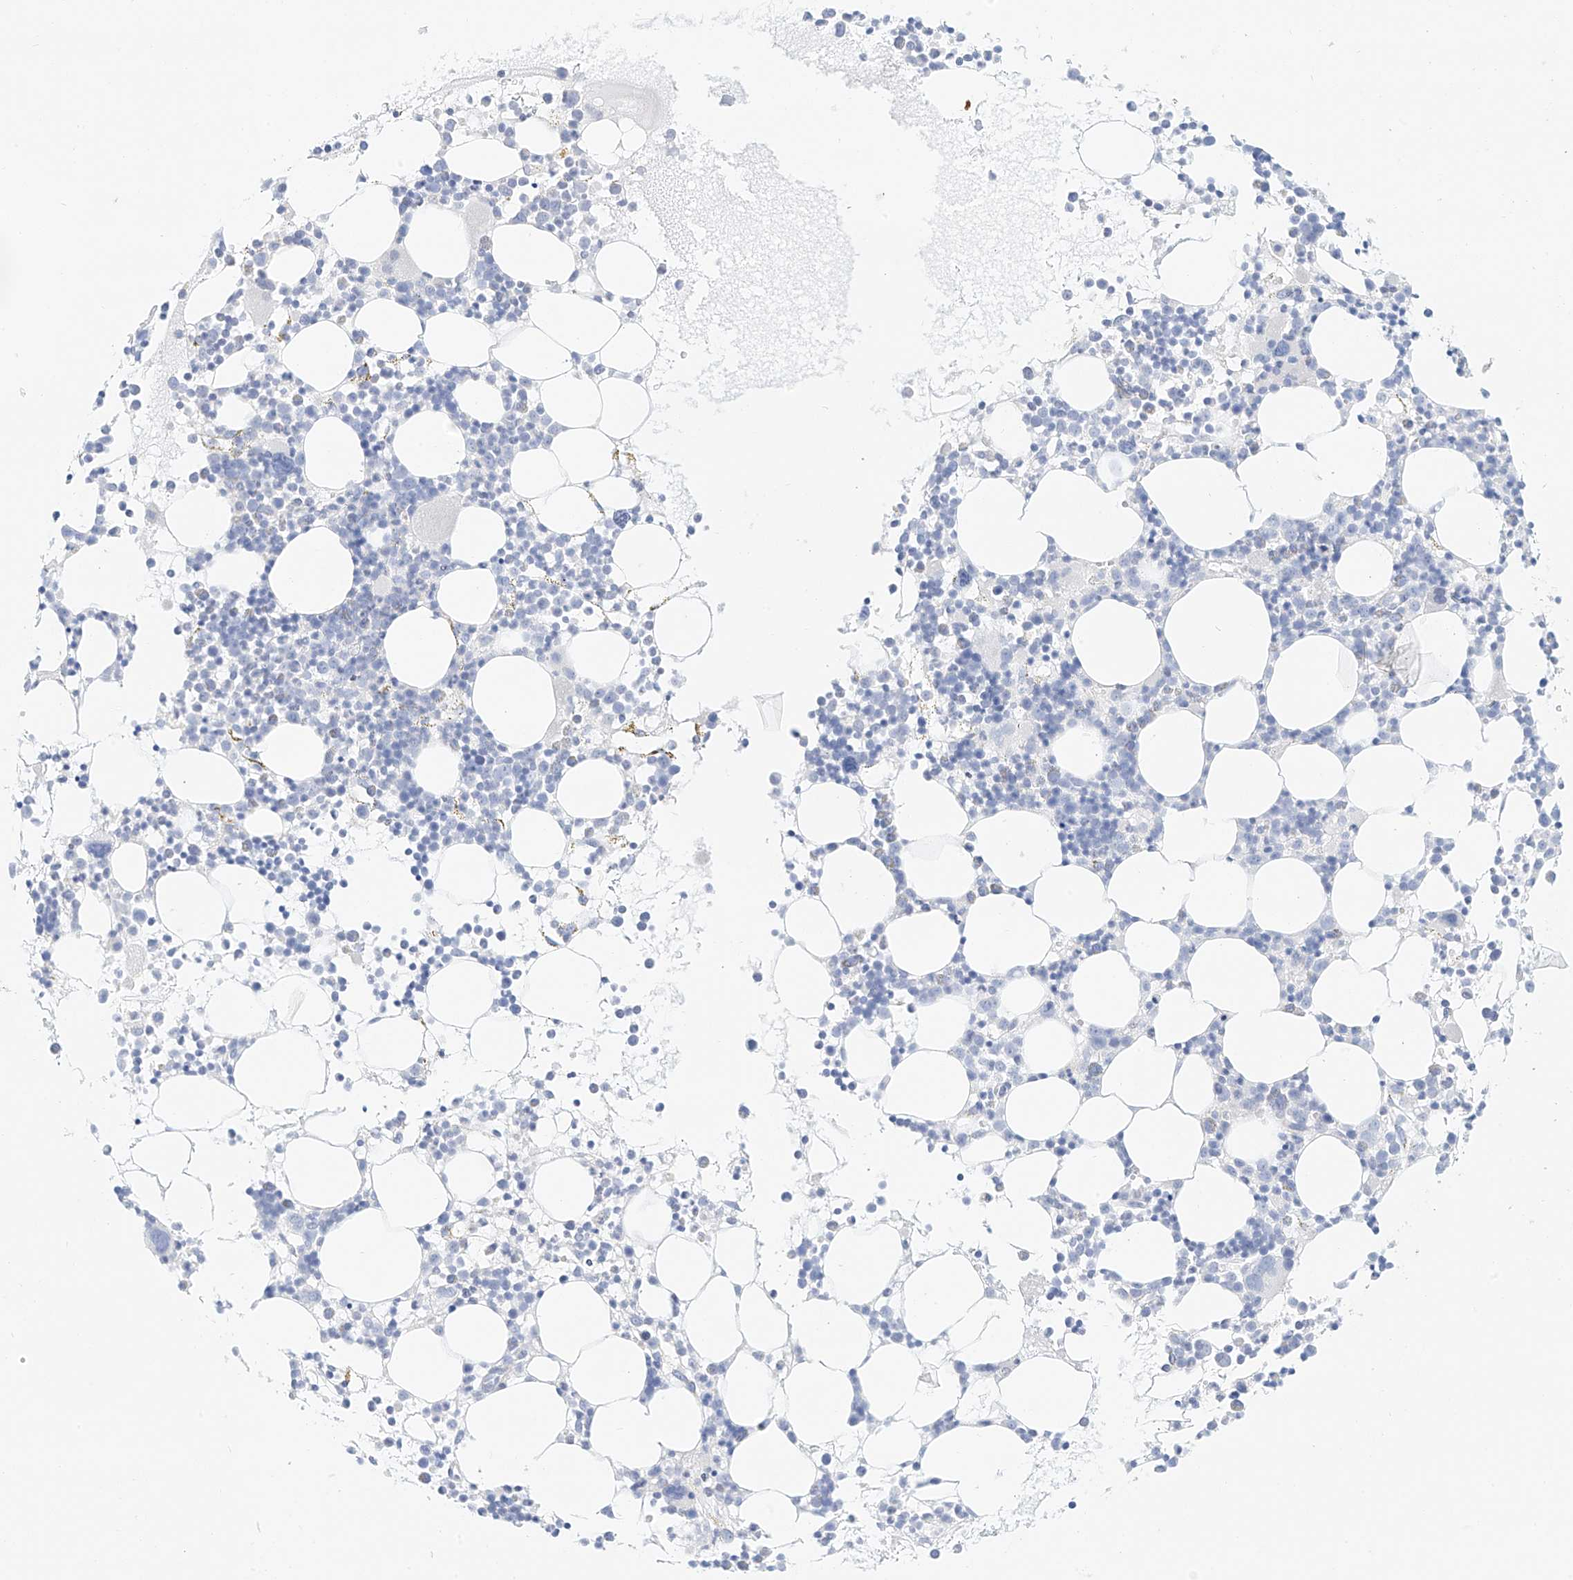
{"staining": {"intensity": "negative", "quantity": "none", "location": "none"}, "tissue": "bone marrow", "cell_type": "Hematopoietic cells", "image_type": "normal", "snomed": [{"axis": "morphology", "description": "Normal tissue, NOS"}, {"axis": "topography", "description": "Bone marrow"}], "caption": "Histopathology image shows no protein expression in hematopoietic cells of normal bone marrow. The staining was performed using DAB to visualize the protein expression in brown, while the nuclei were stained in blue with hematoxylin (Magnification: 20x).", "gene": "ST3GAL5", "patient": {"sex": "female", "age": 62}}